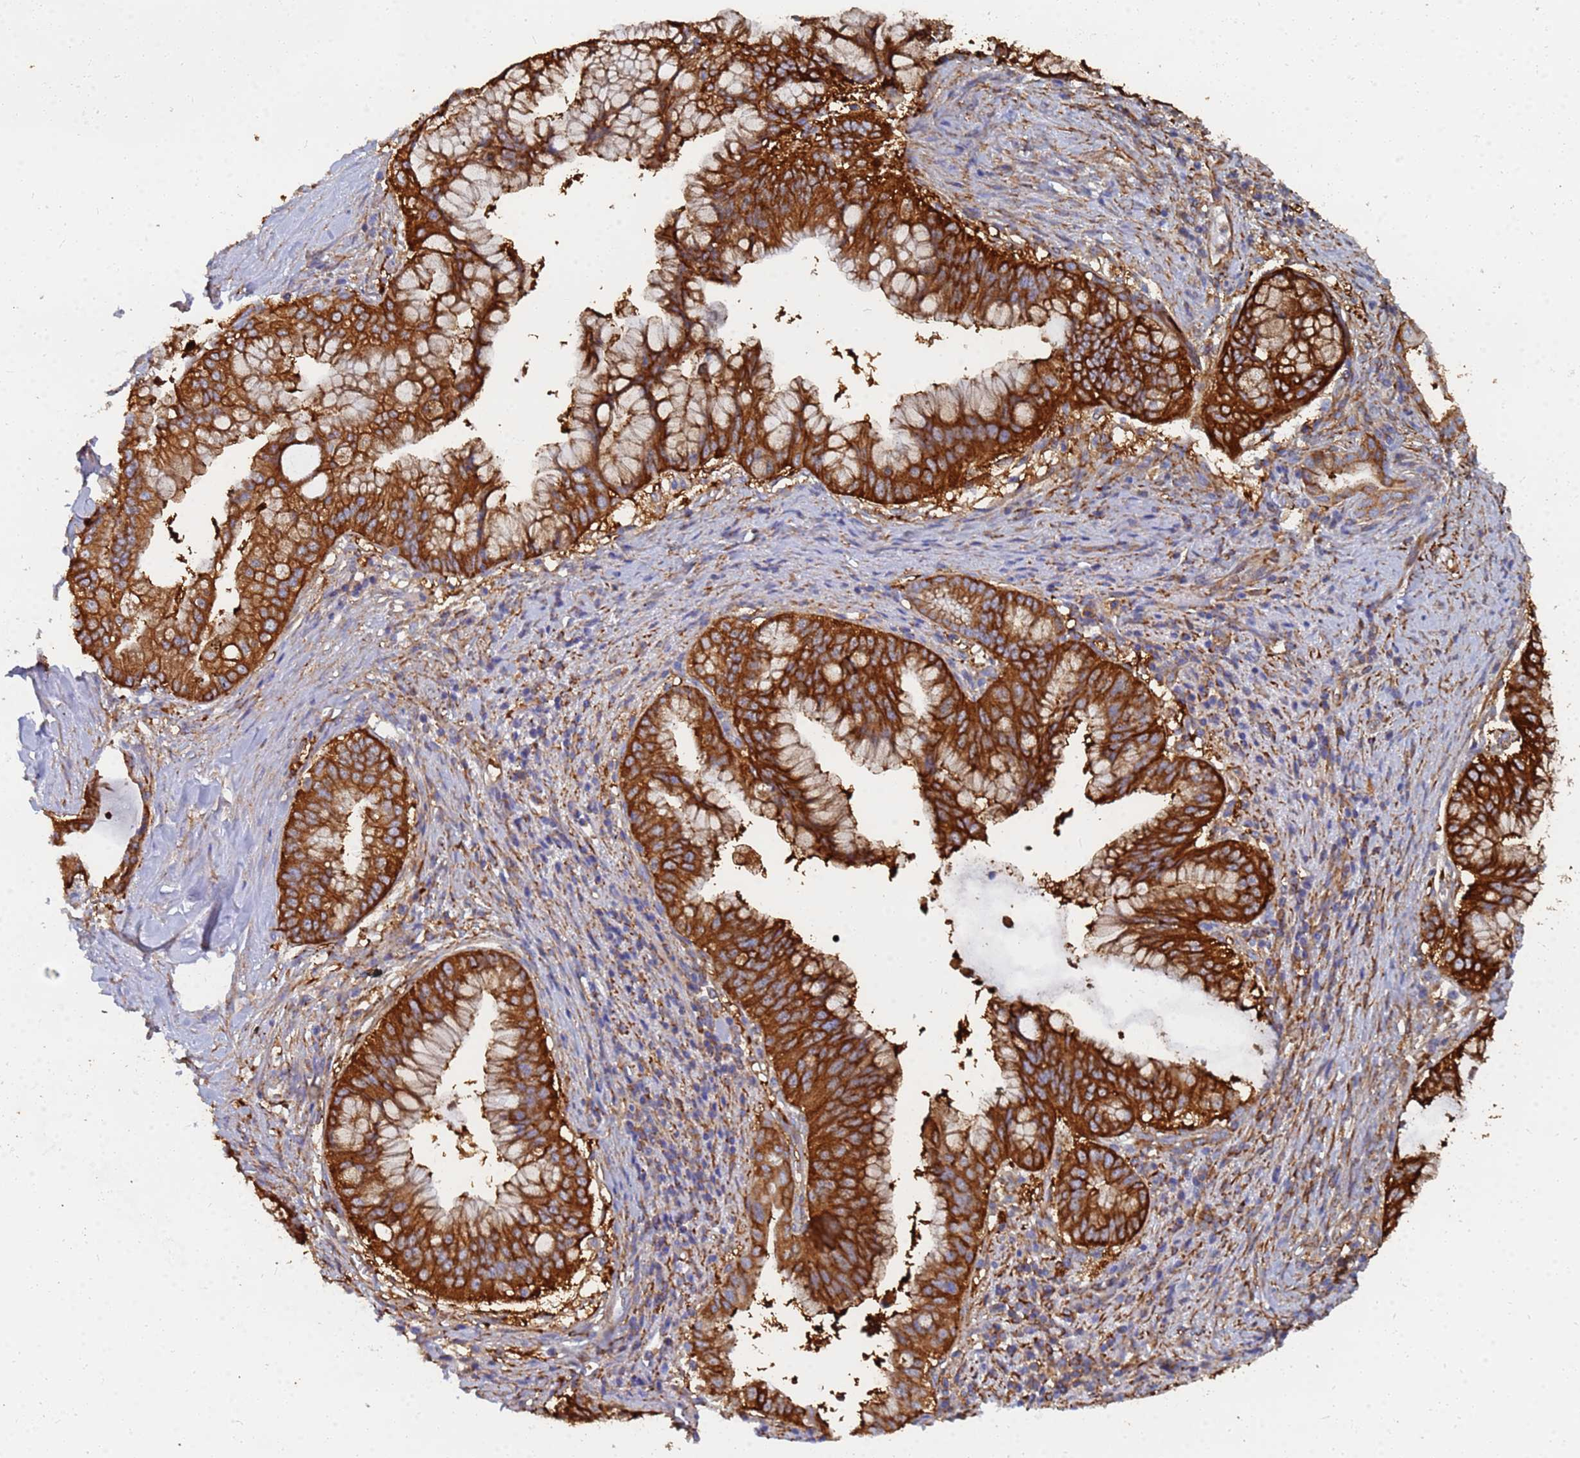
{"staining": {"intensity": "strong", "quantity": ">75%", "location": "cytoplasmic/membranous"}, "tissue": "pancreatic cancer", "cell_type": "Tumor cells", "image_type": "cancer", "snomed": [{"axis": "morphology", "description": "Adenocarcinoma, NOS"}, {"axis": "topography", "description": "Pancreas"}], "caption": "There is high levels of strong cytoplasmic/membranous staining in tumor cells of pancreatic cancer, as demonstrated by immunohistochemical staining (brown color).", "gene": "GPR42", "patient": {"sex": "male", "age": 46}}